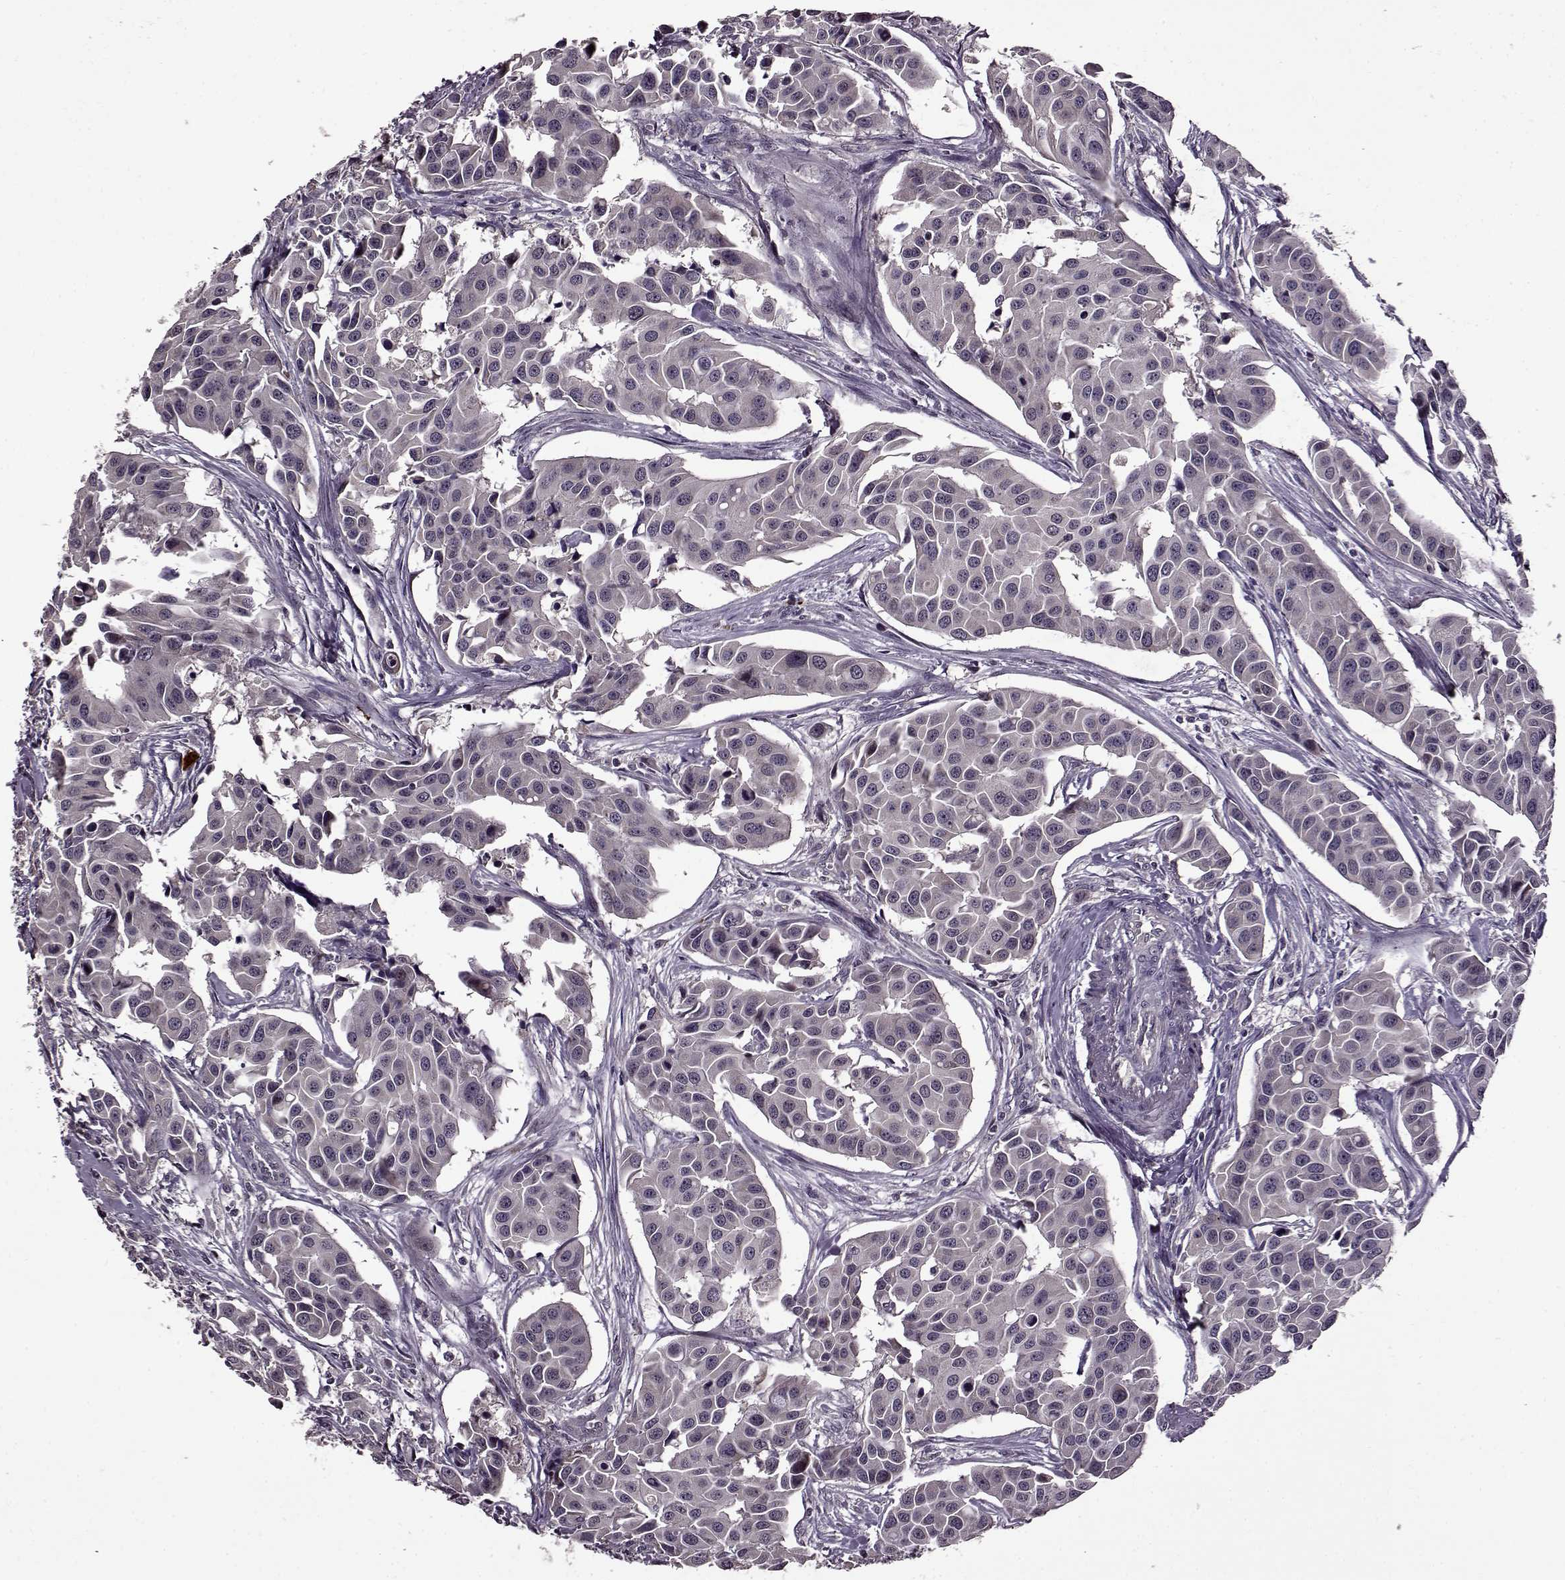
{"staining": {"intensity": "negative", "quantity": "none", "location": "none"}, "tissue": "head and neck cancer", "cell_type": "Tumor cells", "image_type": "cancer", "snomed": [{"axis": "morphology", "description": "Adenocarcinoma, NOS"}, {"axis": "topography", "description": "Head-Neck"}], "caption": "Human head and neck adenocarcinoma stained for a protein using immunohistochemistry (IHC) displays no positivity in tumor cells.", "gene": "MAIP1", "patient": {"sex": "male", "age": 76}}